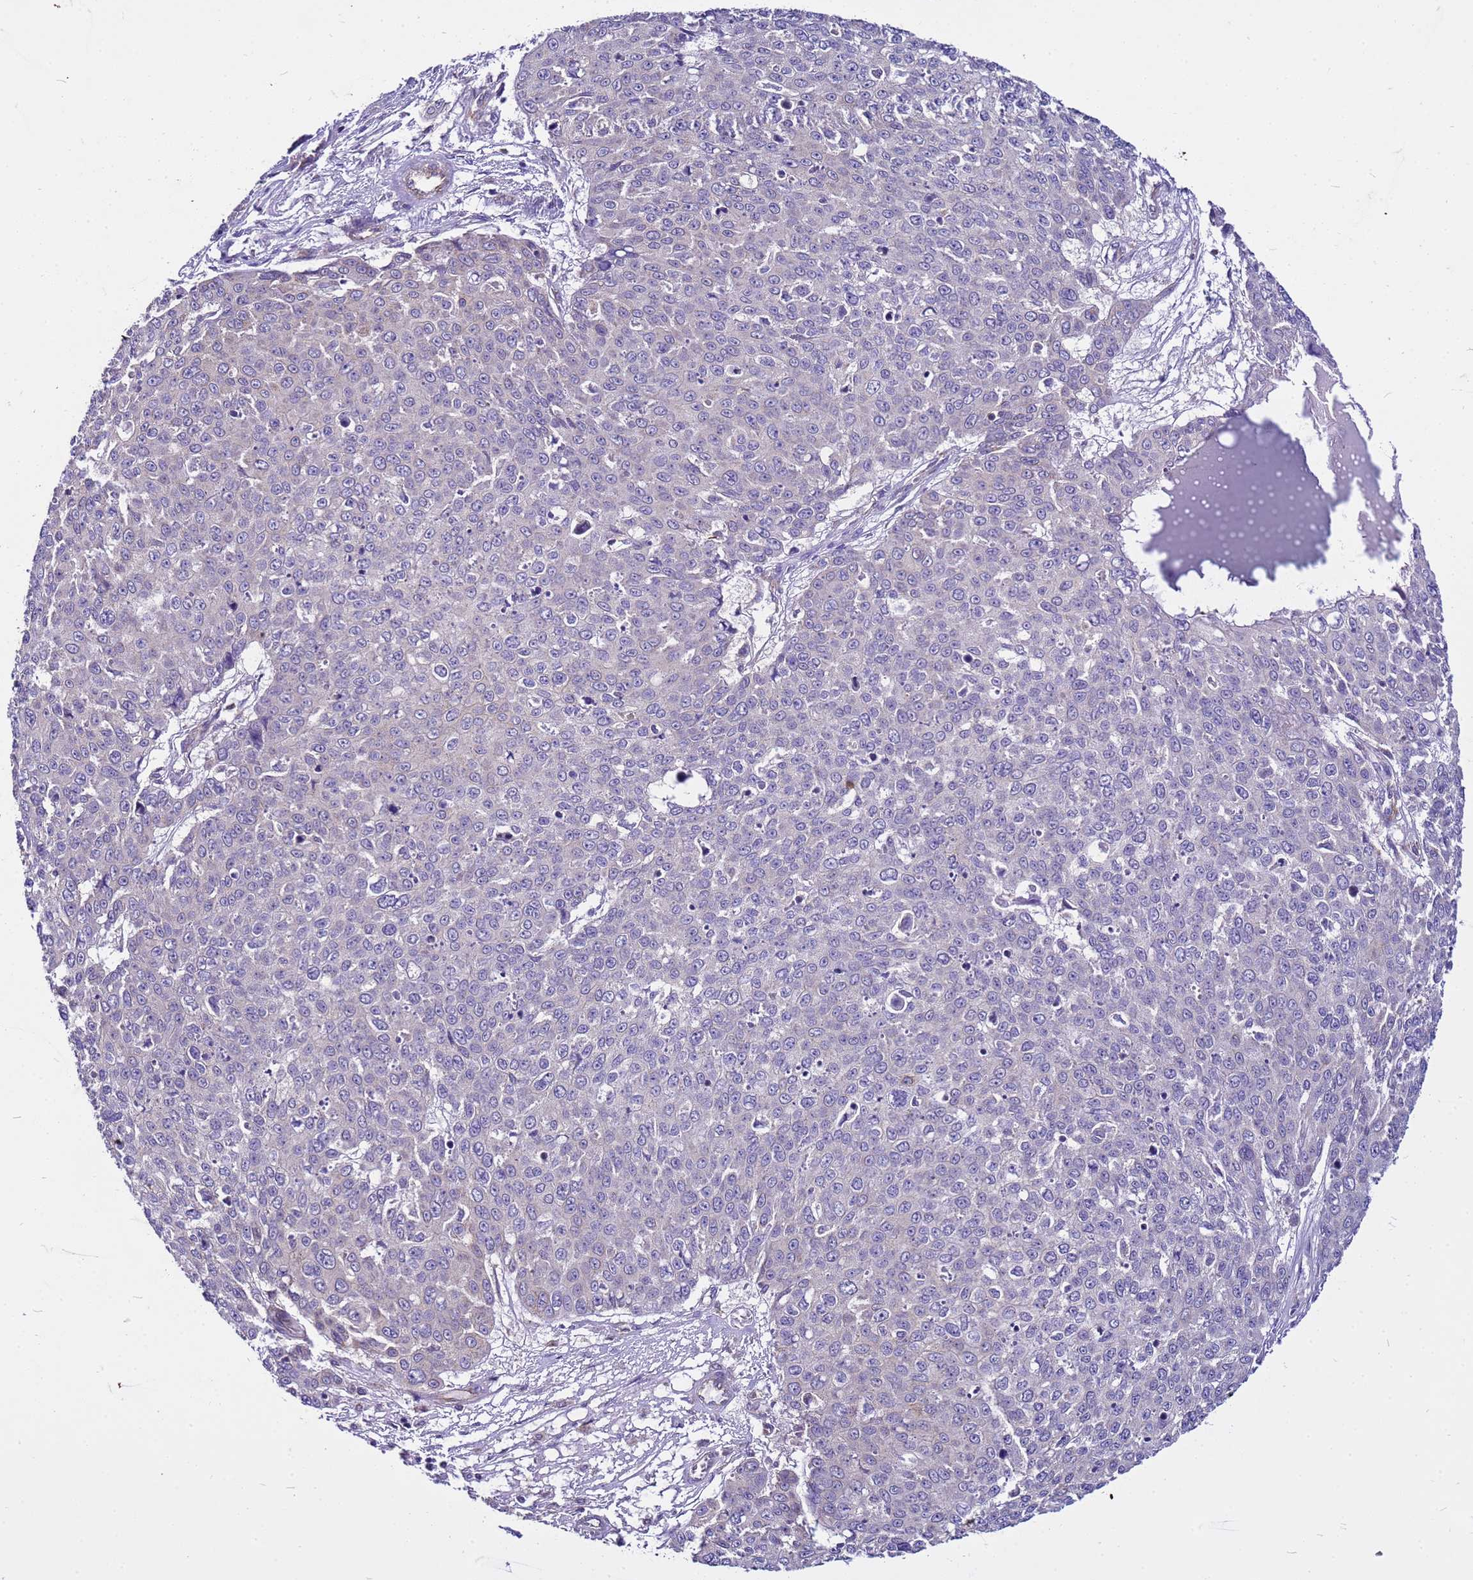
{"staining": {"intensity": "negative", "quantity": "none", "location": "none"}, "tissue": "skin cancer", "cell_type": "Tumor cells", "image_type": "cancer", "snomed": [{"axis": "morphology", "description": "Squamous cell carcinoma, NOS"}, {"axis": "topography", "description": "Skin"}], "caption": "Immunohistochemical staining of squamous cell carcinoma (skin) displays no significant staining in tumor cells.", "gene": "PKD1", "patient": {"sex": "male", "age": 71}}